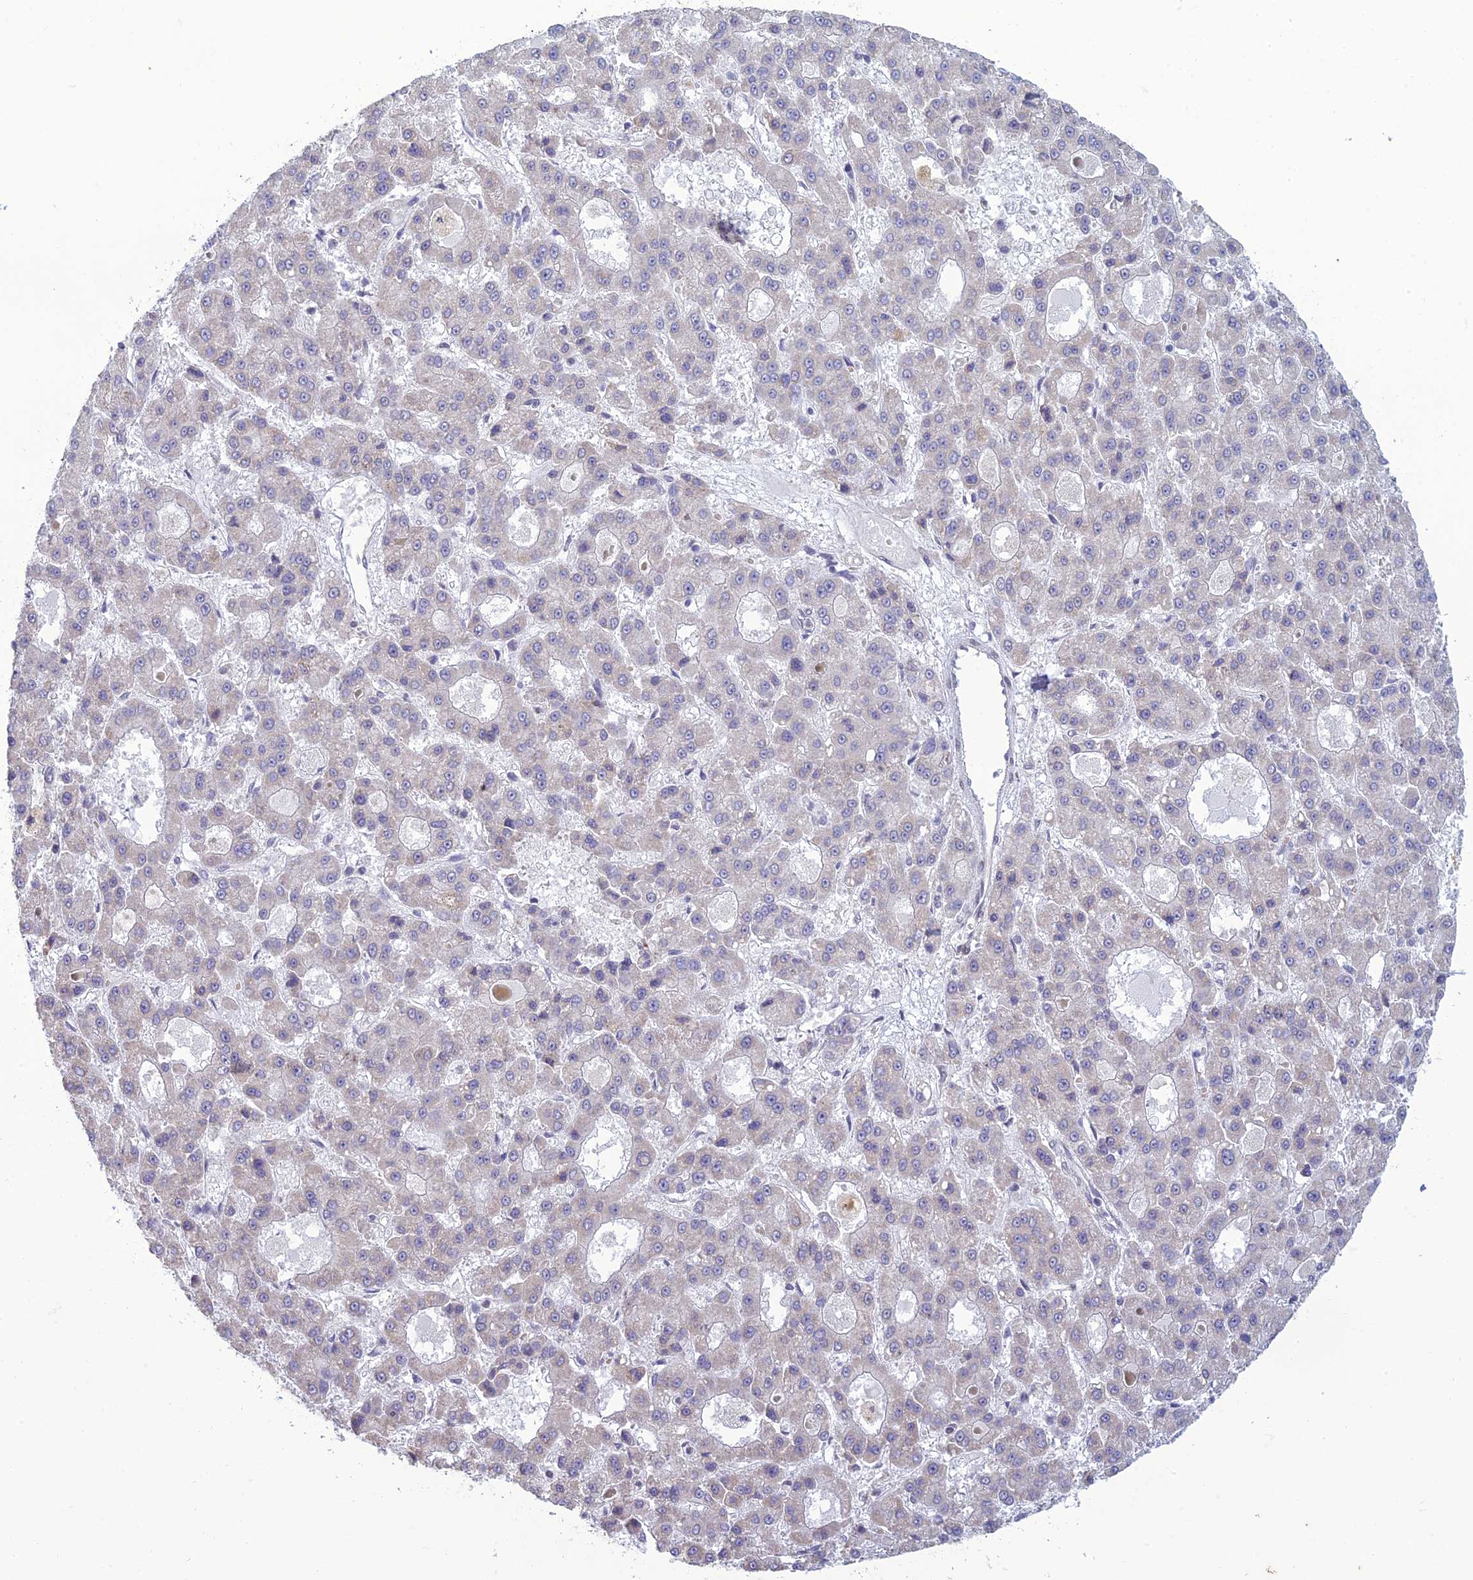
{"staining": {"intensity": "negative", "quantity": "none", "location": "none"}, "tissue": "liver cancer", "cell_type": "Tumor cells", "image_type": "cancer", "snomed": [{"axis": "morphology", "description": "Carcinoma, Hepatocellular, NOS"}, {"axis": "topography", "description": "Liver"}], "caption": "Immunohistochemistry (IHC) micrograph of neoplastic tissue: liver cancer (hepatocellular carcinoma) stained with DAB (3,3'-diaminobenzidine) exhibits no significant protein staining in tumor cells.", "gene": "DTX2", "patient": {"sex": "male", "age": 70}}